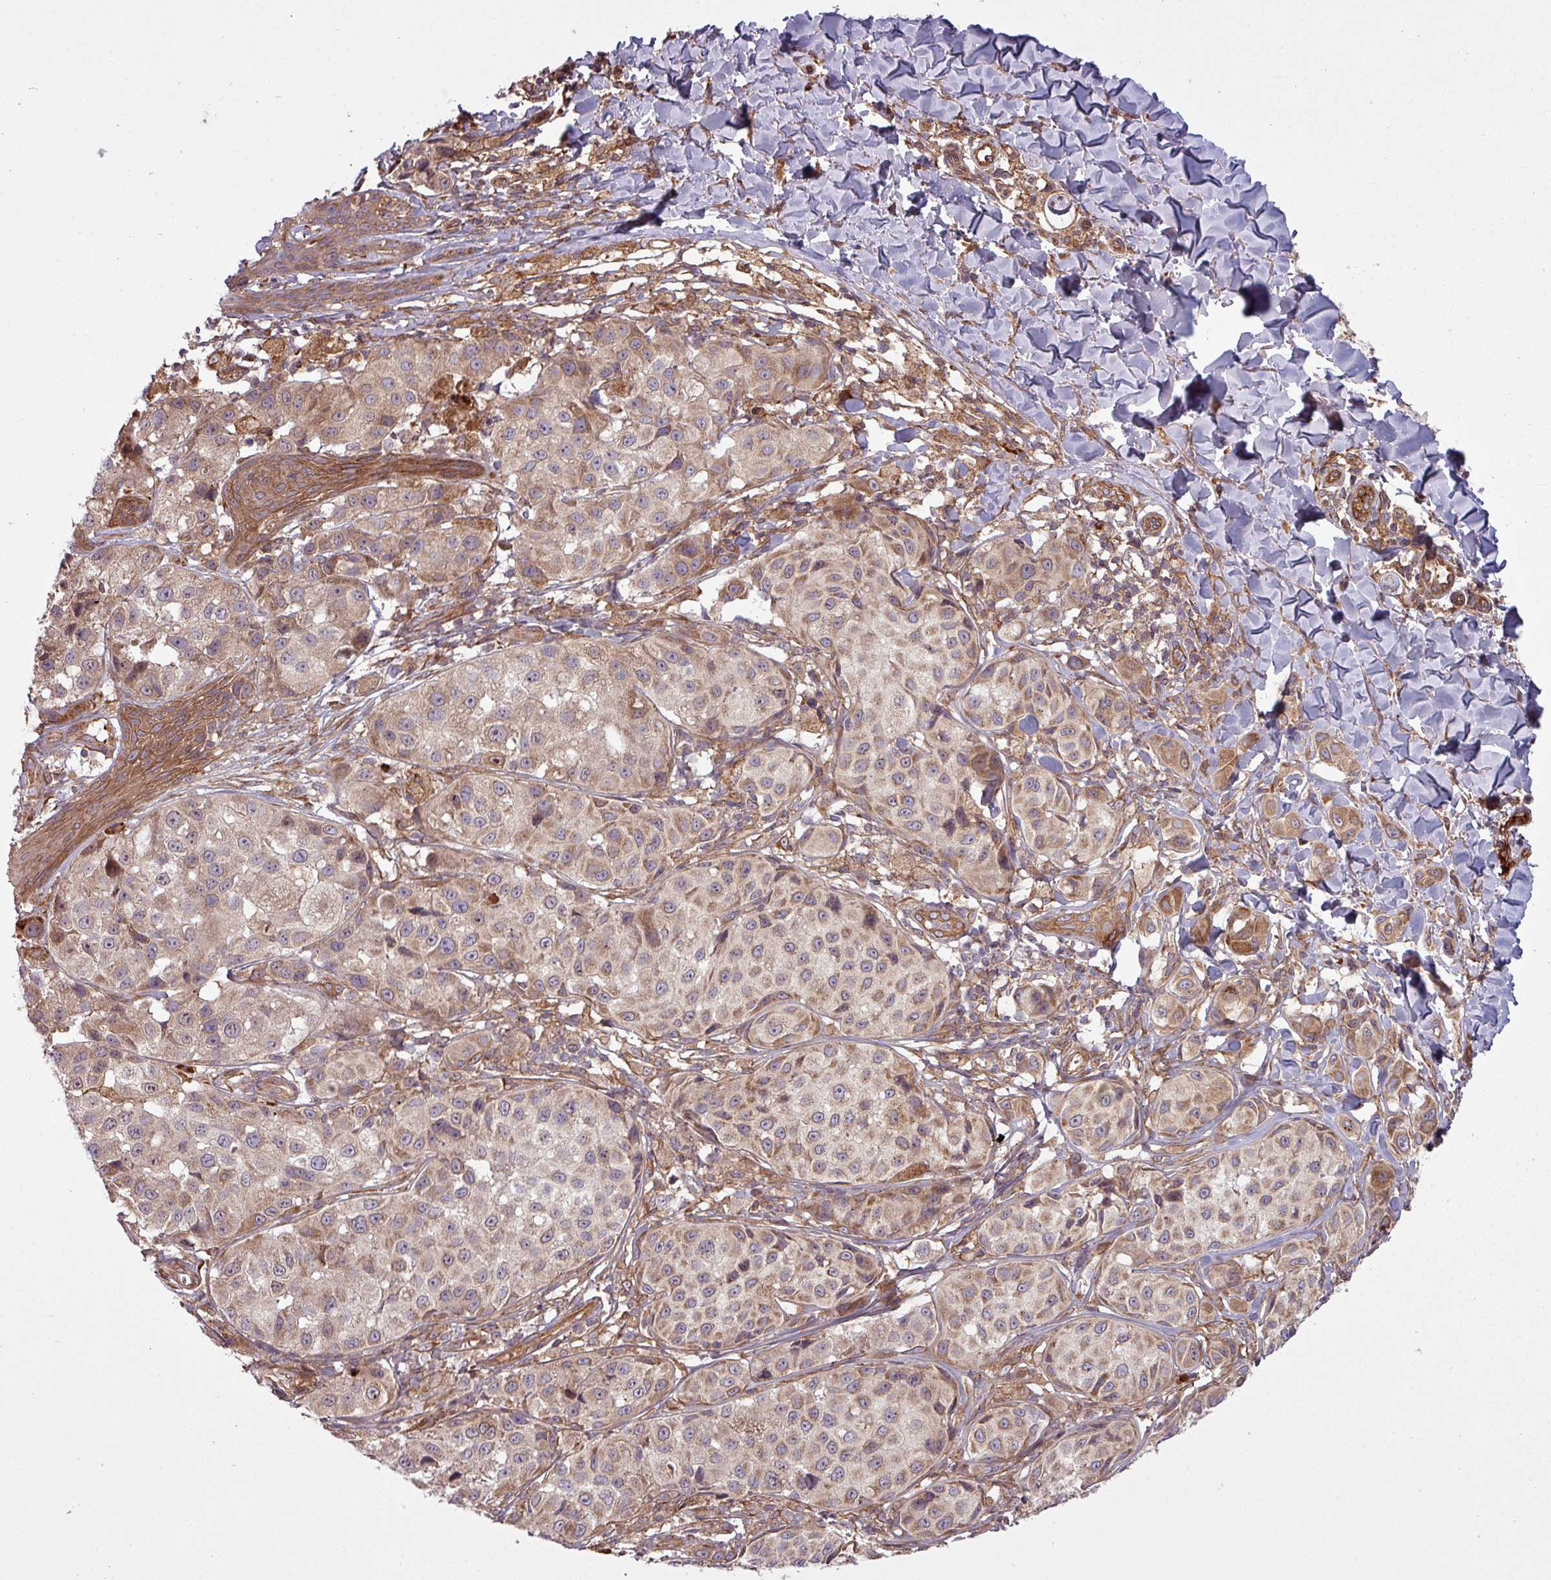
{"staining": {"intensity": "moderate", "quantity": "25%-75%", "location": "cytoplasmic/membranous"}, "tissue": "melanoma", "cell_type": "Tumor cells", "image_type": "cancer", "snomed": [{"axis": "morphology", "description": "Malignant melanoma, NOS"}, {"axis": "topography", "description": "Skin"}], "caption": "Protein expression analysis of melanoma displays moderate cytoplasmic/membranous positivity in about 25%-75% of tumor cells. Immunohistochemistry (ihc) stains the protein of interest in brown and the nuclei are stained blue.", "gene": "SNRNP25", "patient": {"sex": "male", "age": 39}}